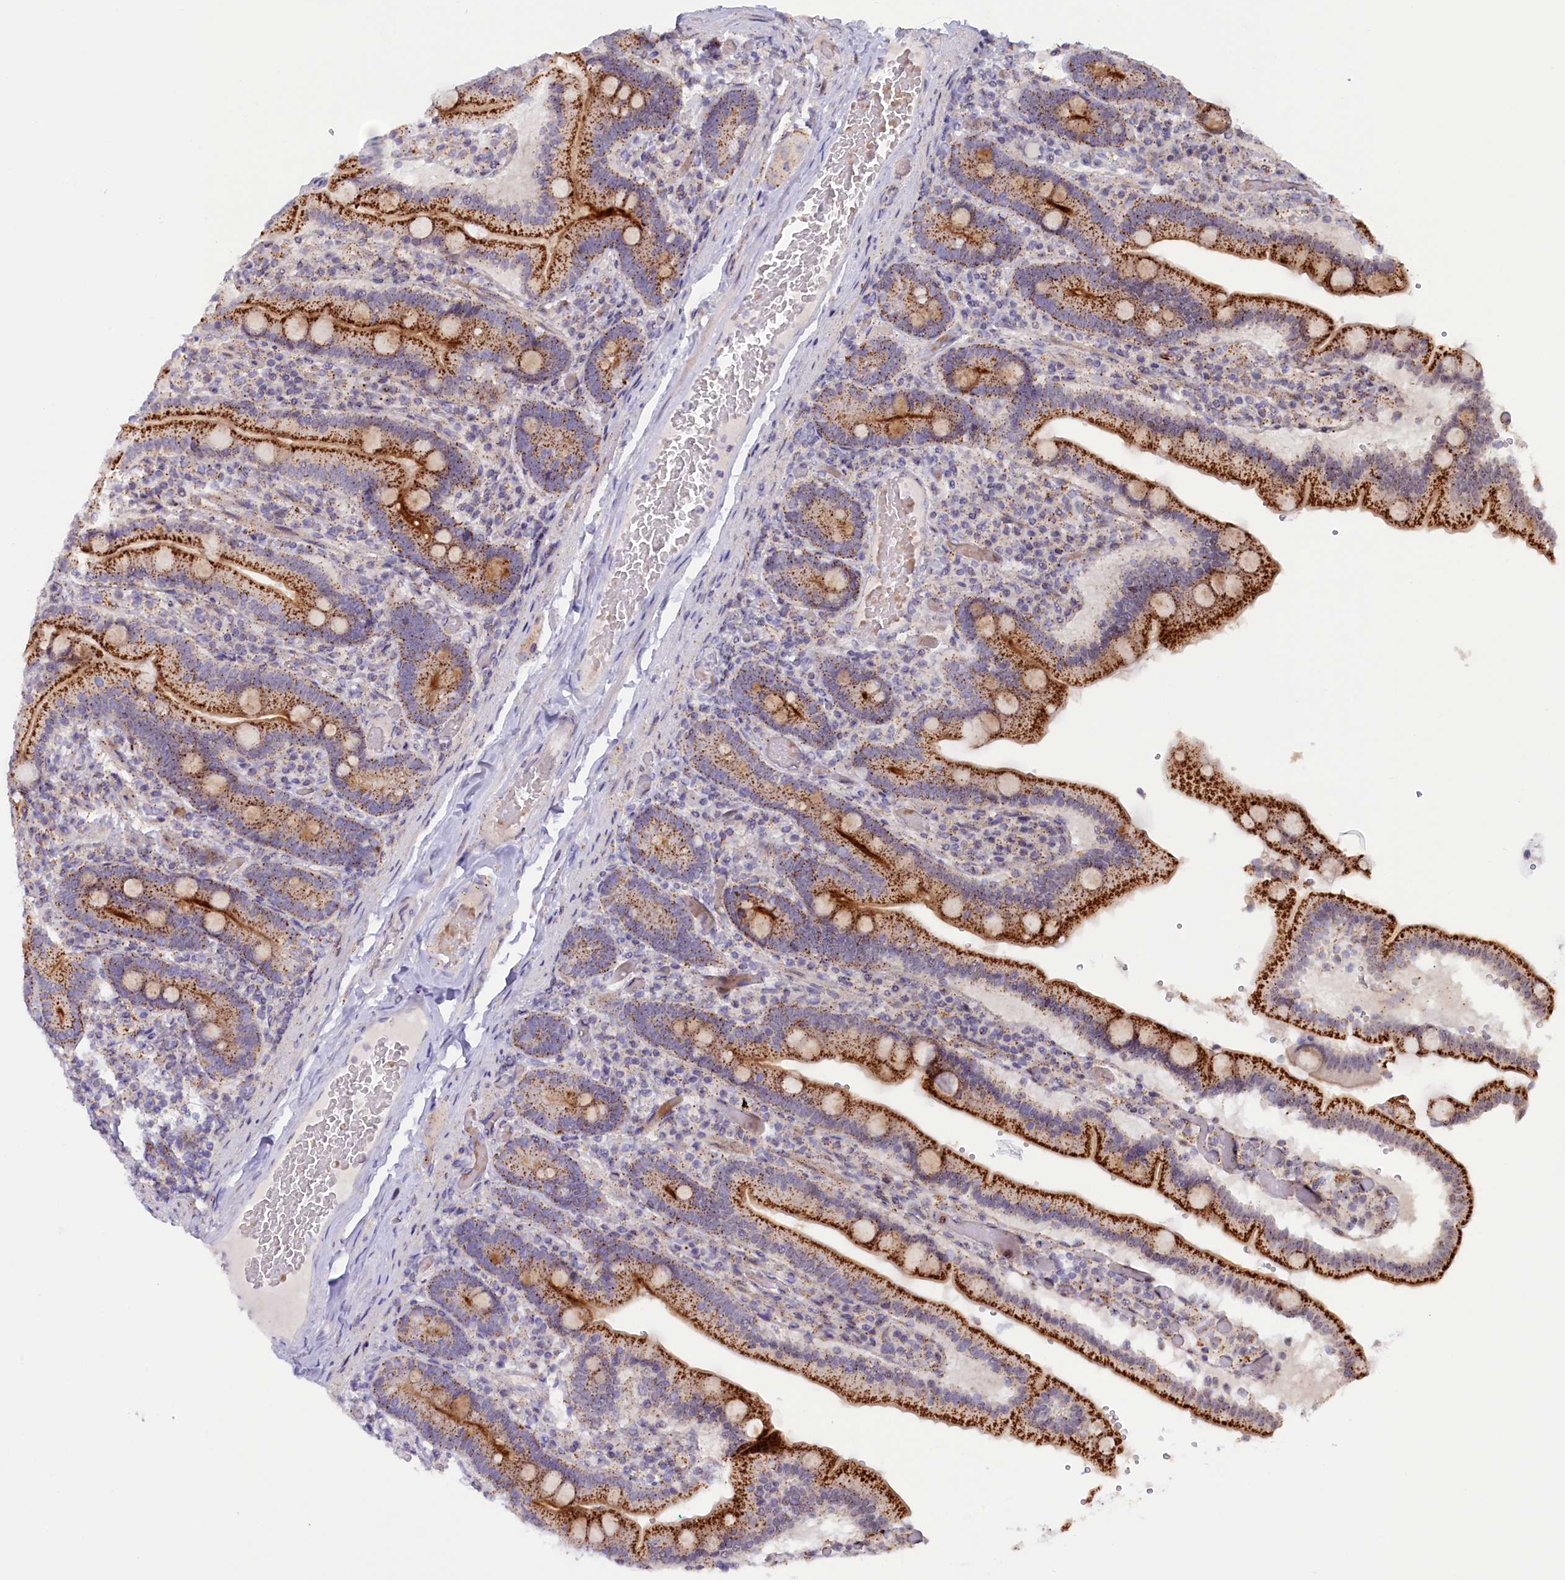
{"staining": {"intensity": "strong", "quantity": "25%-75%", "location": "cytoplasmic/membranous"}, "tissue": "duodenum", "cell_type": "Glandular cells", "image_type": "normal", "snomed": [{"axis": "morphology", "description": "Normal tissue, NOS"}, {"axis": "topography", "description": "Duodenum"}], "caption": "IHC of normal duodenum reveals high levels of strong cytoplasmic/membranous expression in about 25%-75% of glandular cells. The protein is stained brown, and the nuclei are stained in blue (DAB (3,3'-diaminobenzidine) IHC with brightfield microscopy, high magnification).", "gene": "HYKK", "patient": {"sex": "female", "age": 62}}